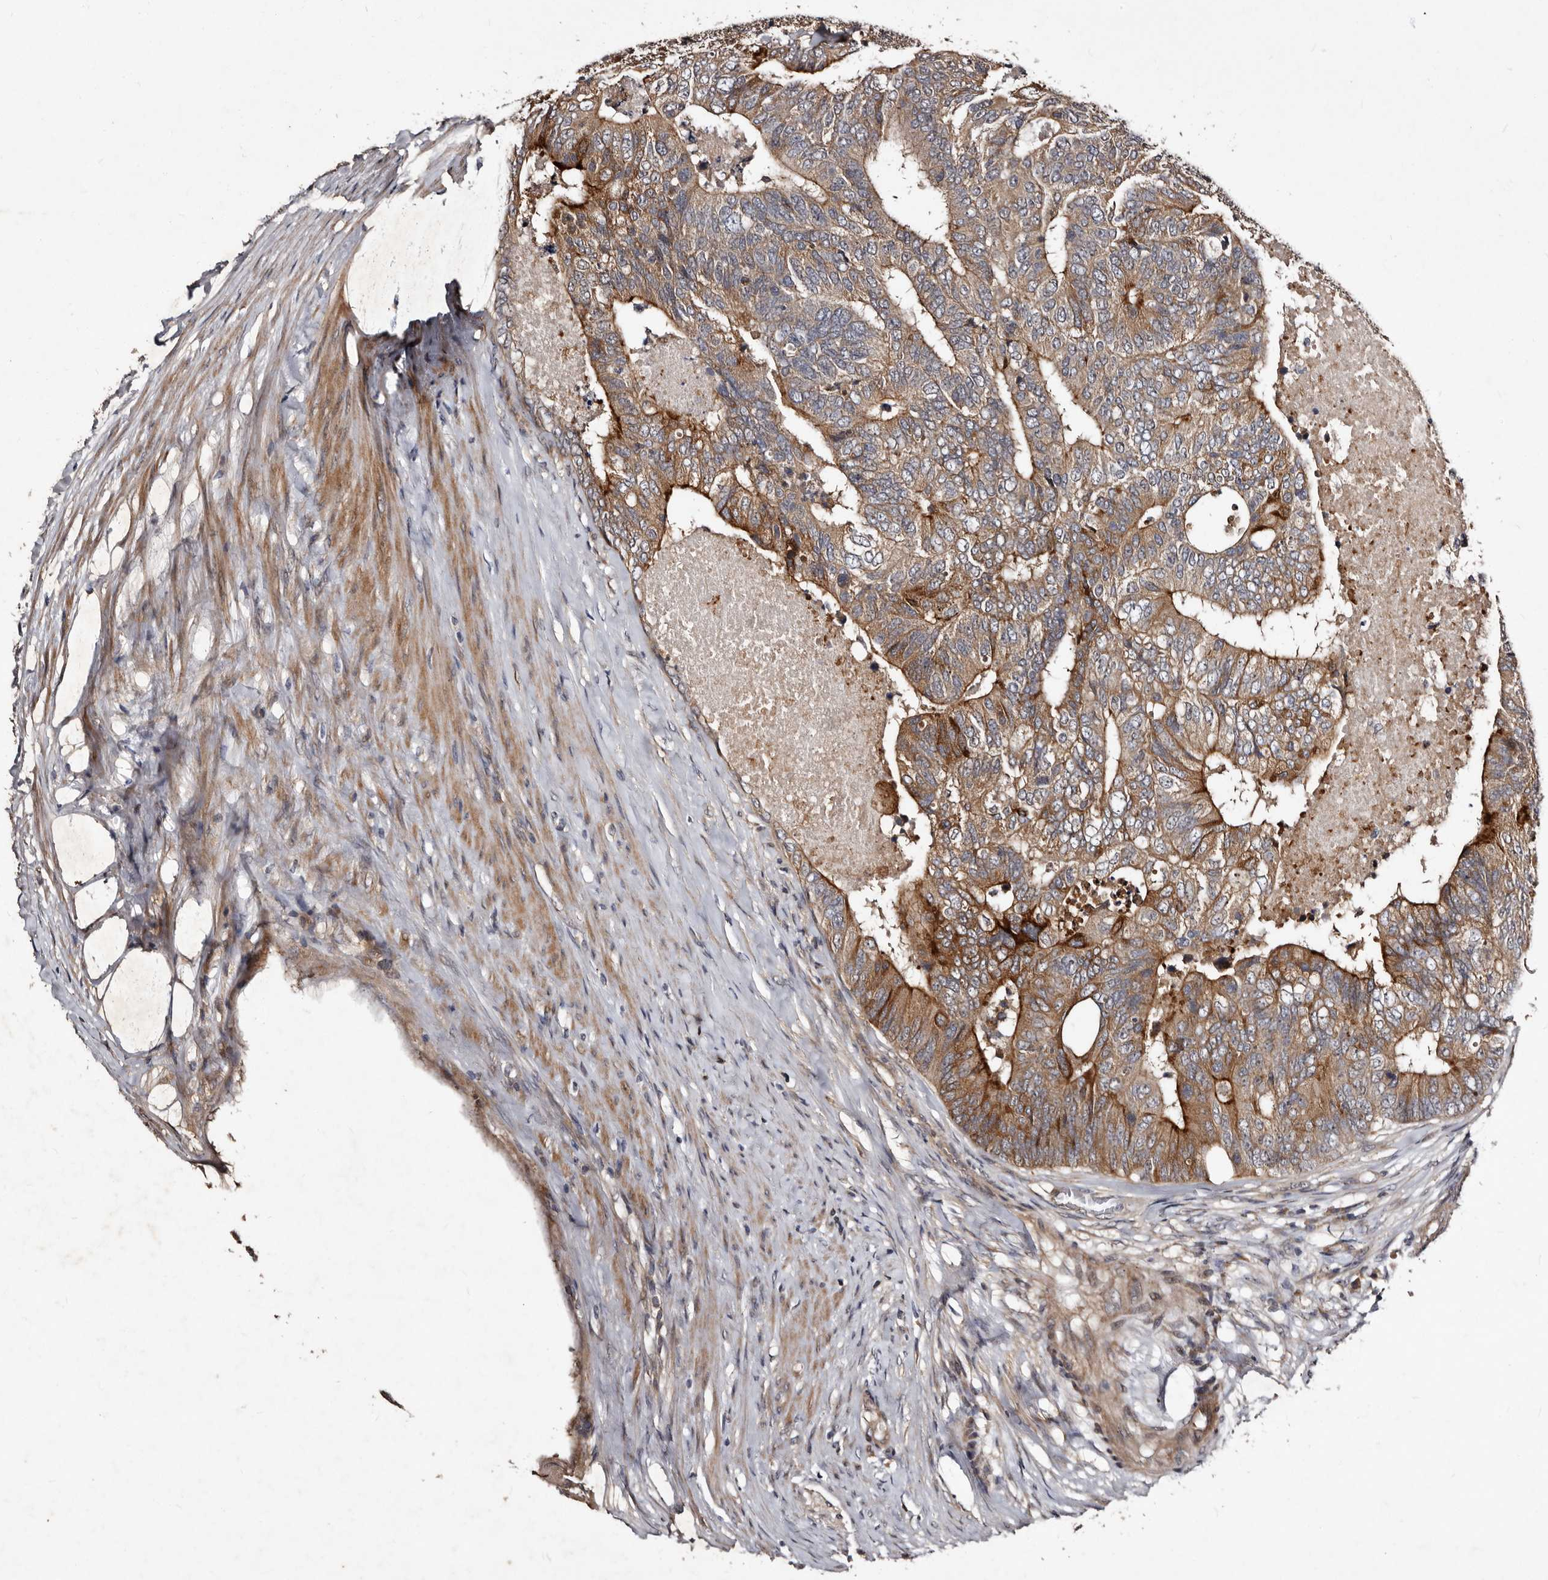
{"staining": {"intensity": "moderate", "quantity": ">75%", "location": "cytoplasmic/membranous"}, "tissue": "colorectal cancer", "cell_type": "Tumor cells", "image_type": "cancer", "snomed": [{"axis": "morphology", "description": "Adenocarcinoma, NOS"}, {"axis": "topography", "description": "Colon"}], "caption": "Protein staining shows moderate cytoplasmic/membranous positivity in about >75% of tumor cells in colorectal cancer (adenocarcinoma).", "gene": "MKRN3", "patient": {"sex": "female", "age": 67}}